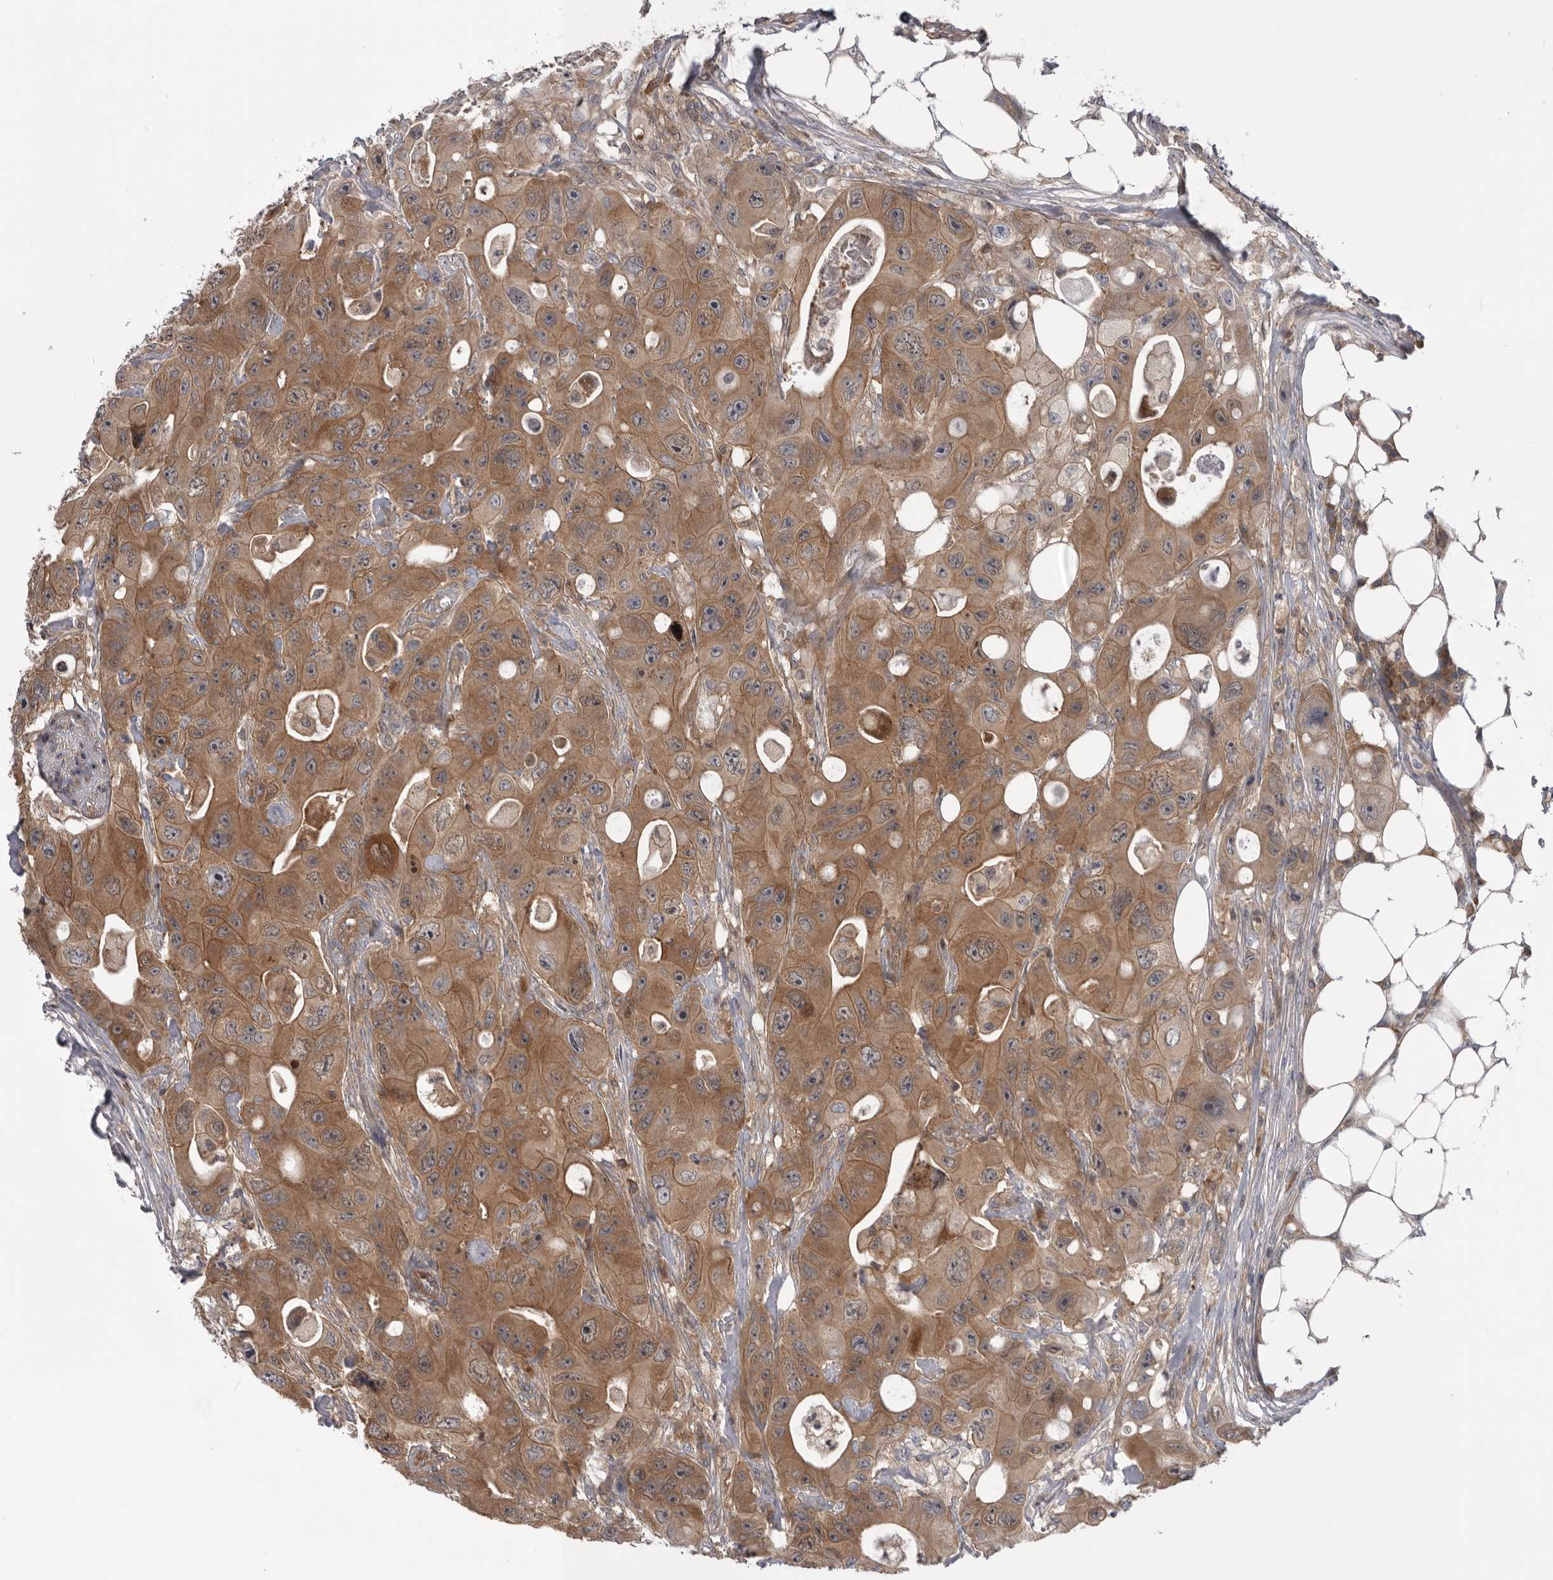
{"staining": {"intensity": "moderate", "quantity": ">75%", "location": "cytoplasmic/membranous"}, "tissue": "colorectal cancer", "cell_type": "Tumor cells", "image_type": "cancer", "snomed": [{"axis": "morphology", "description": "Adenocarcinoma, NOS"}, {"axis": "topography", "description": "Colon"}], "caption": "A high-resolution photomicrograph shows immunohistochemistry staining of colorectal adenocarcinoma, which displays moderate cytoplasmic/membranous expression in about >75% of tumor cells.", "gene": "RAB3GAP2", "patient": {"sex": "female", "age": 46}}